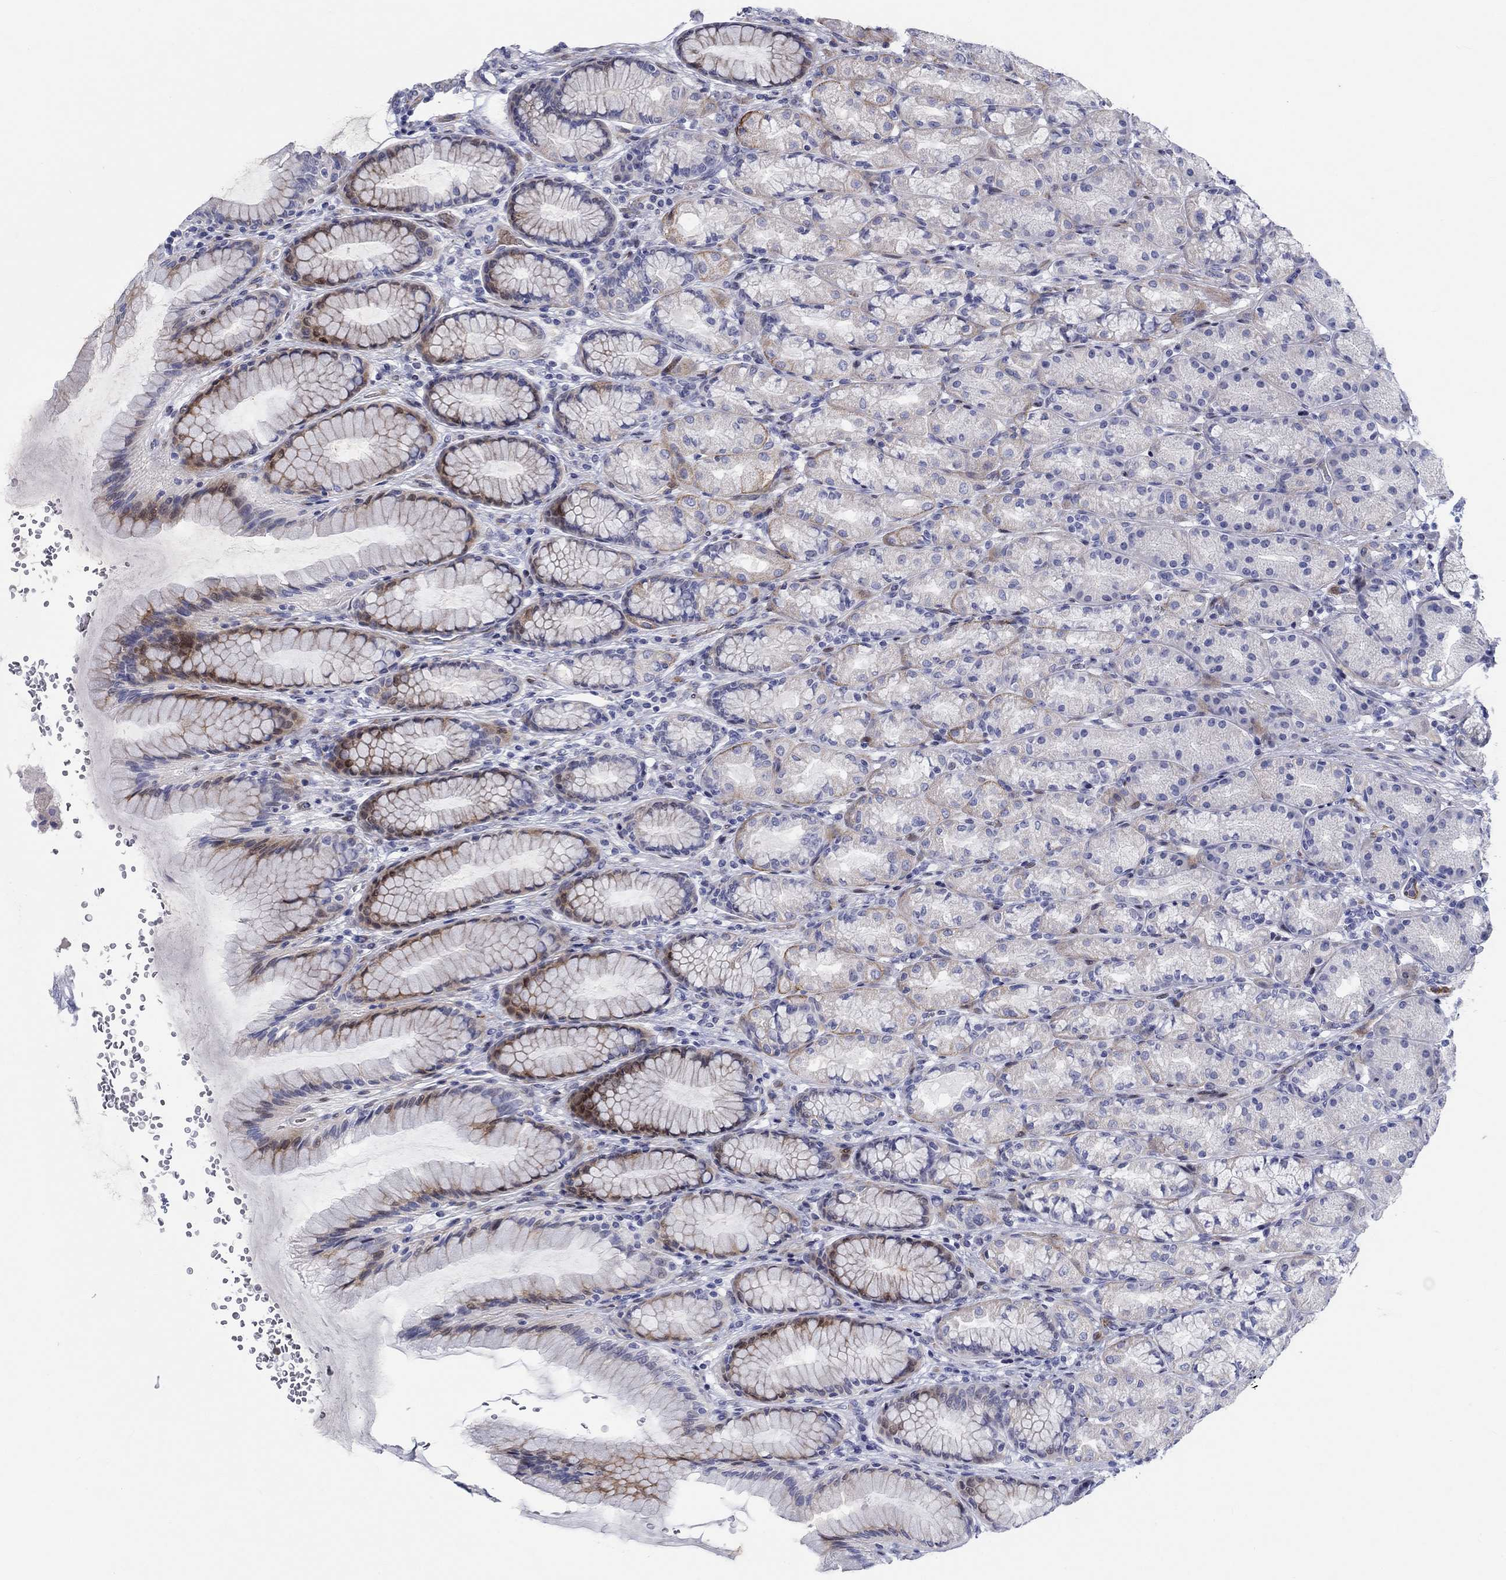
{"staining": {"intensity": "moderate", "quantity": "<25%", "location": "cytoplasmic/membranous"}, "tissue": "stomach", "cell_type": "Glandular cells", "image_type": "normal", "snomed": [{"axis": "morphology", "description": "Normal tissue, NOS"}, {"axis": "morphology", "description": "Adenocarcinoma, NOS"}, {"axis": "topography", "description": "Stomach"}], "caption": "Immunohistochemistry (IHC) staining of normal stomach, which reveals low levels of moderate cytoplasmic/membranous positivity in approximately <25% of glandular cells indicating moderate cytoplasmic/membranous protein positivity. The staining was performed using DAB (3,3'-diaminobenzidine) (brown) for protein detection and nuclei were counterstained in hematoxylin (blue).", "gene": "ARHGAP36", "patient": {"sex": "female", "age": 79}}